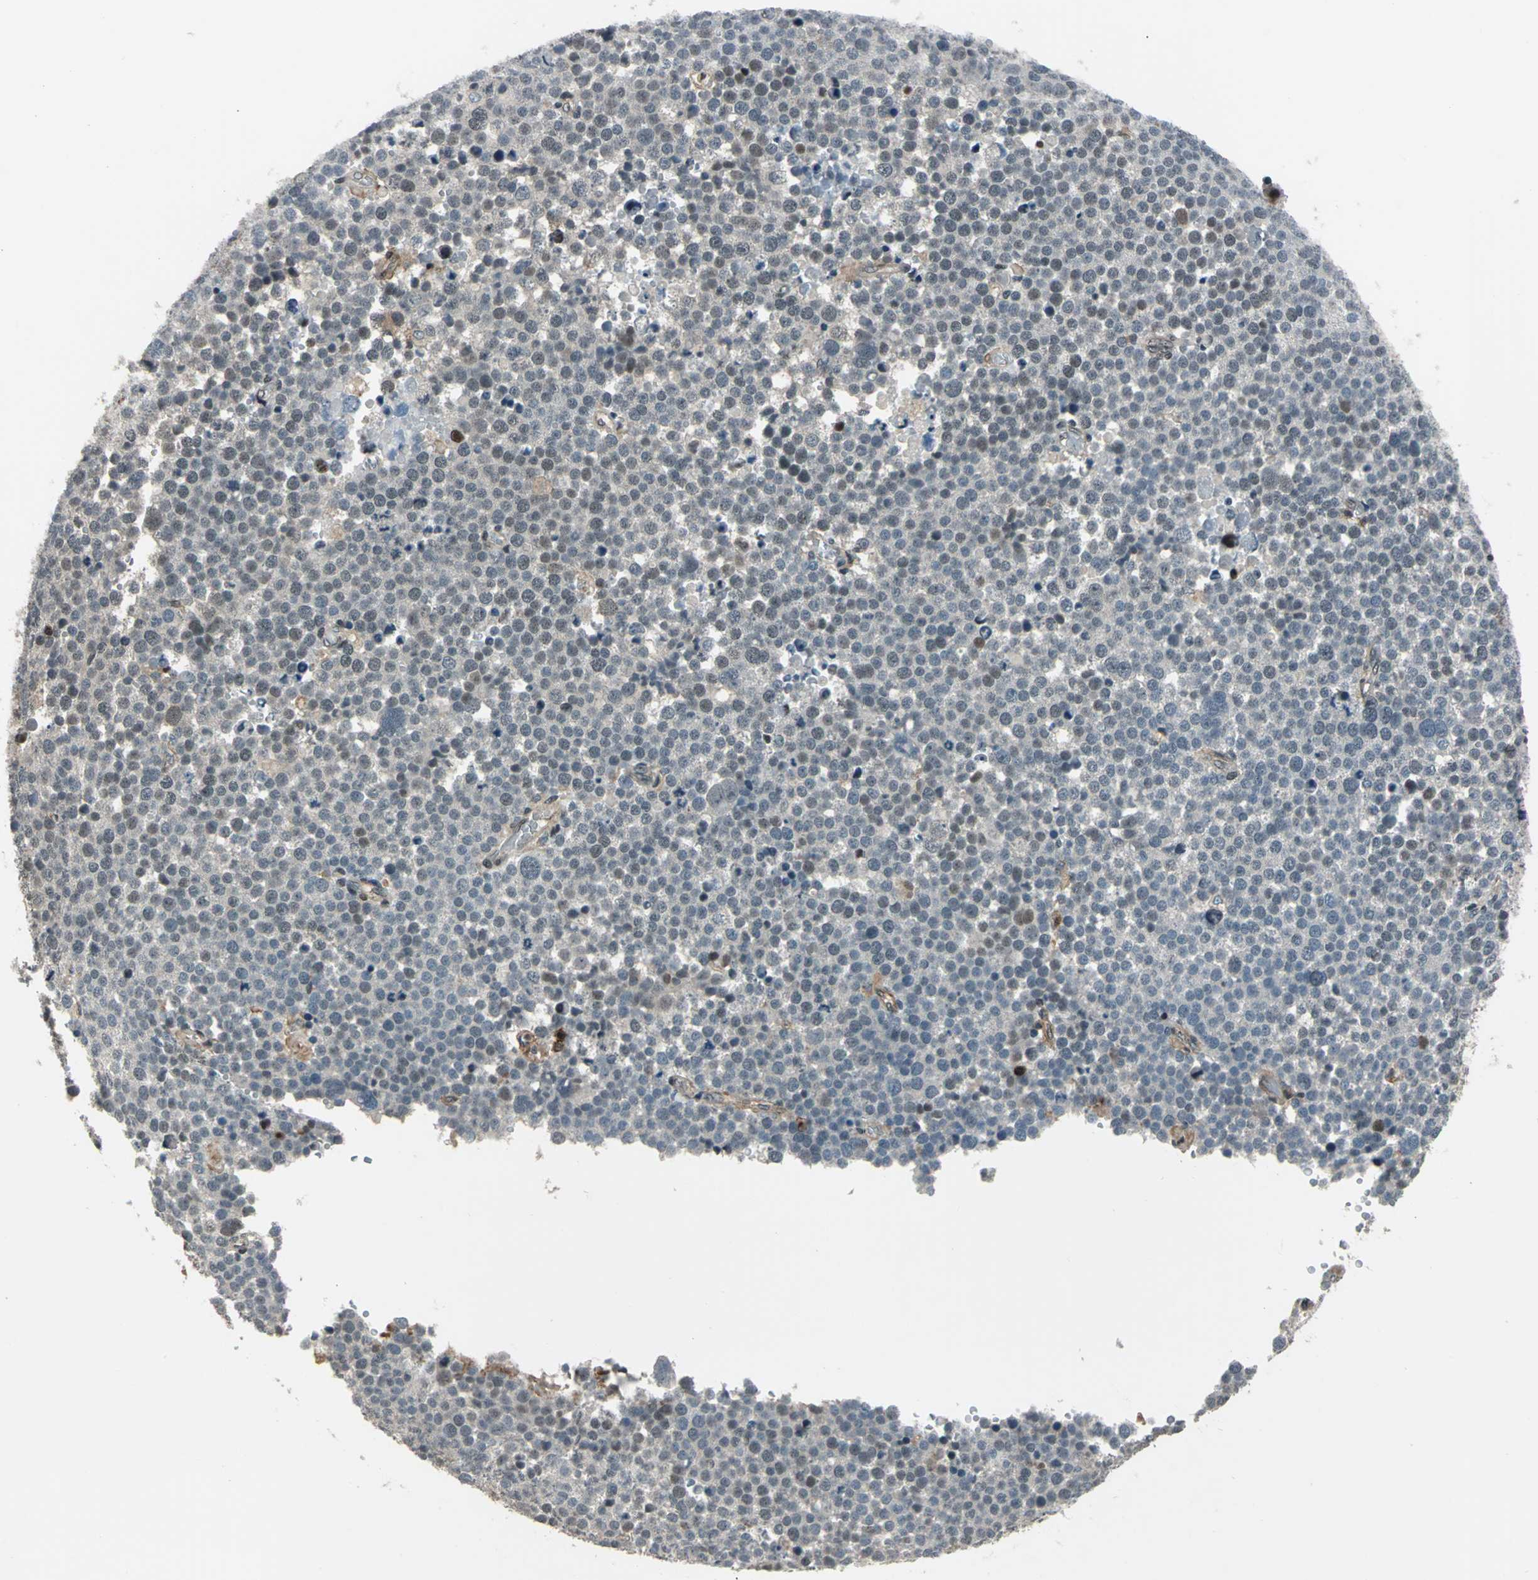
{"staining": {"intensity": "weak", "quantity": "25%-75%", "location": "nuclear"}, "tissue": "testis cancer", "cell_type": "Tumor cells", "image_type": "cancer", "snomed": [{"axis": "morphology", "description": "Seminoma, NOS"}, {"axis": "topography", "description": "Testis"}], "caption": "This image reveals testis cancer (seminoma) stained with immunohistochemistry (IHC) to label a protein in brown. The nuclear of tumor cells show weak positivity for the protein. Nuclei are counter-stained blue.", "gene": "NR2C2", "patient": {"sex": "male", "age": 71}}